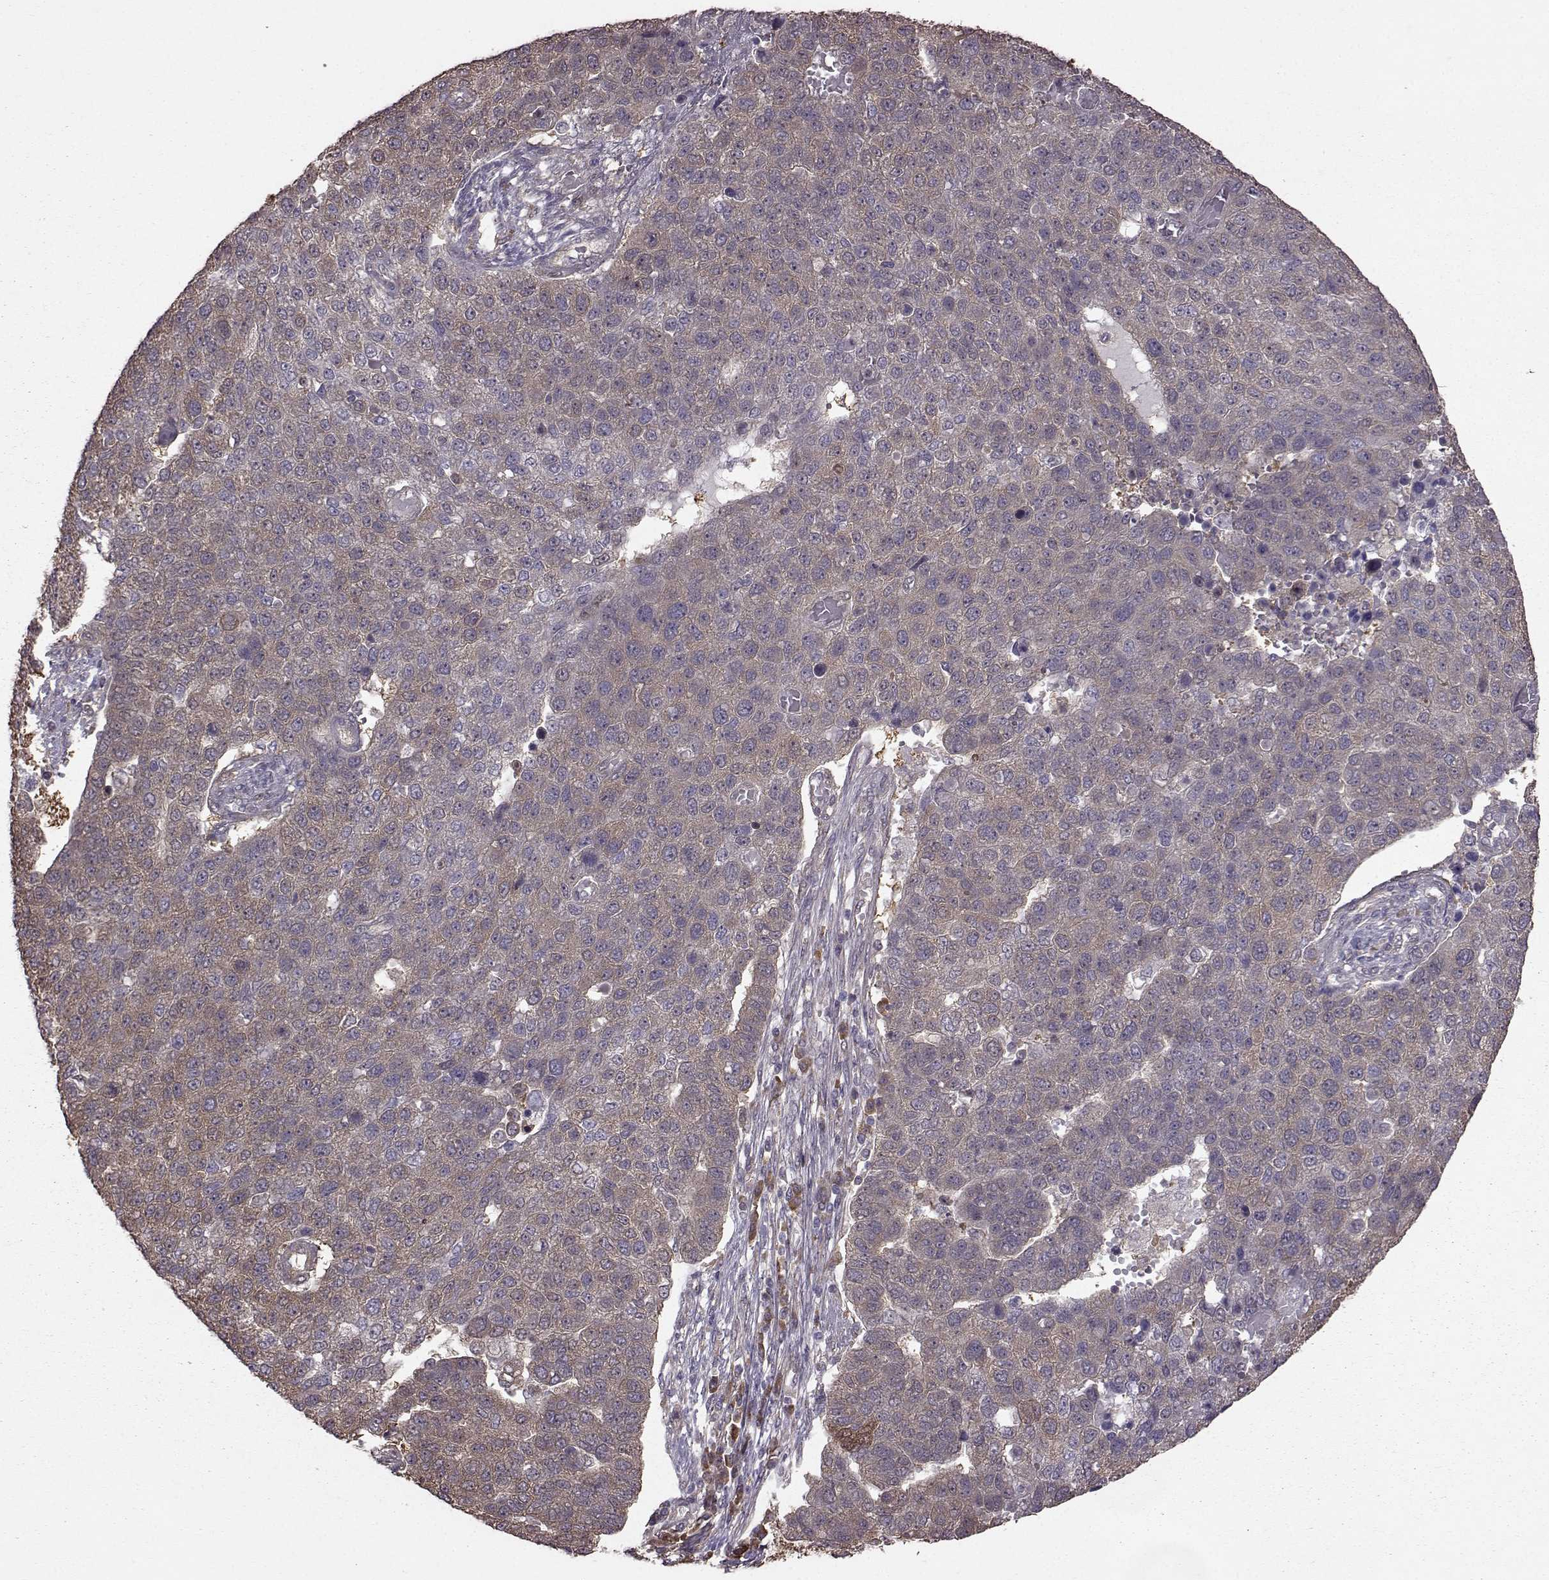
{"staining": {"intensity": "moderate", "quantity": "25%-75%", "location": "cytoplasmic/membranous"}, "tissue": "pancreatic cancer", "cell_type": "Tumor cells", "image_type": "cancer", "snomed": [{"axis": "morphology", "description": "Adenocarcinoma, NOS"}, {"axis": "topography", "description": "Pancreas"}], "caption": "Immunohistochemical staining of human pancreatic adenocarcinoma reveals moderate cytoplasmic/membranous protein positivity in approximately 25%-75% of tumor cells.", "gene": "NME1-NME2", "patient": {"sex": "female", "age": 61}}